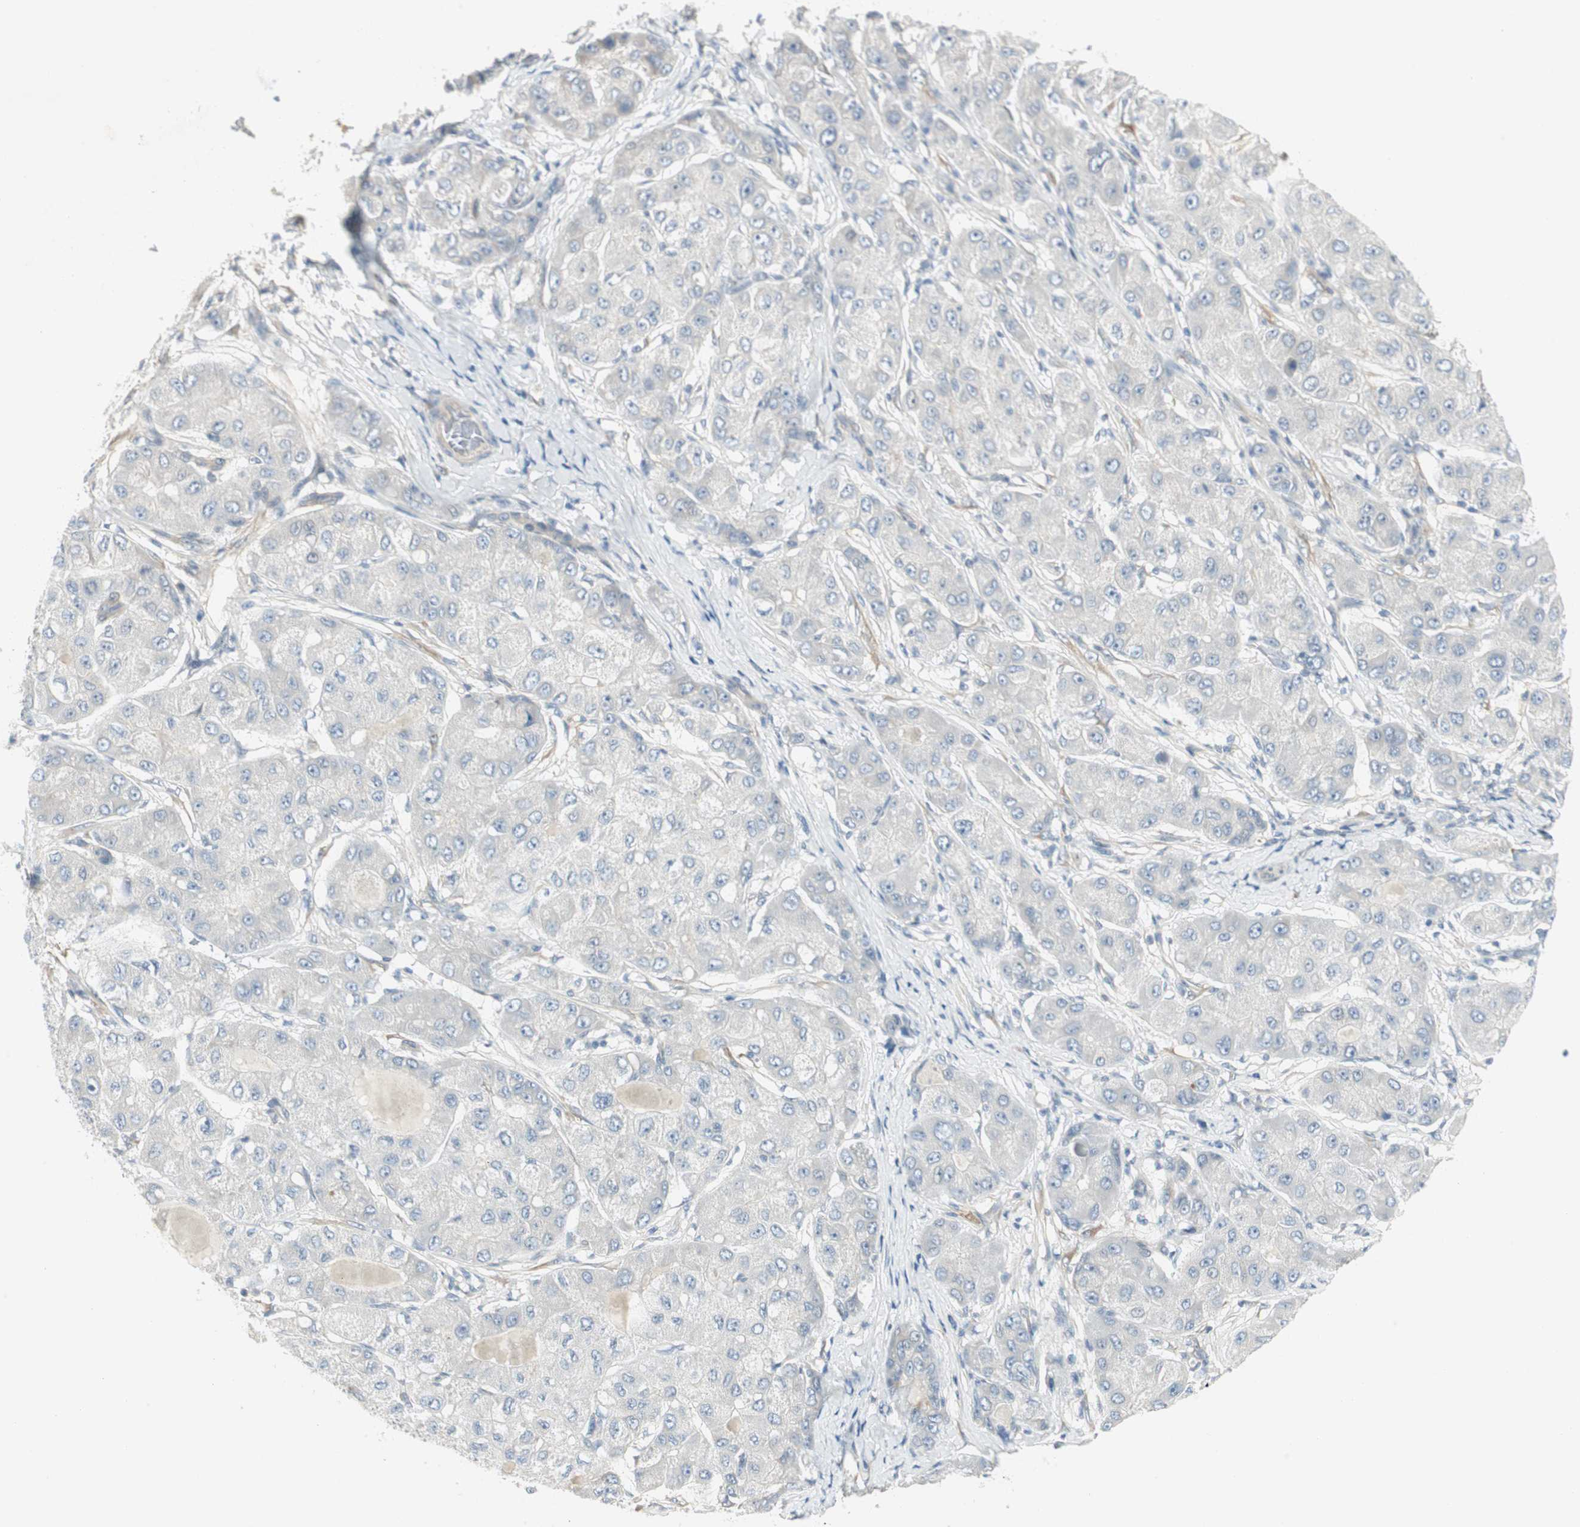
{"staining": {"intensity": "negative", "quantity": "none", "location": "none"}, "tissue": "liver cancer", "cell_type": "Tumor cells", "image_type": "cancer", "snomed": [{"axis": "morphology", "description": "Carcinoma, Hepatocellular, NOS"}, {"axis": "topography", "description": "Liver"}], "caption": "This is a photomicrograph of immunohistochemistry staining of liver hepatocellular carcinoma, which shows no staining in tumor cells.", "gene": "STON1-GTF2A1L", "patient": {"sex": "male", "age": 80}}